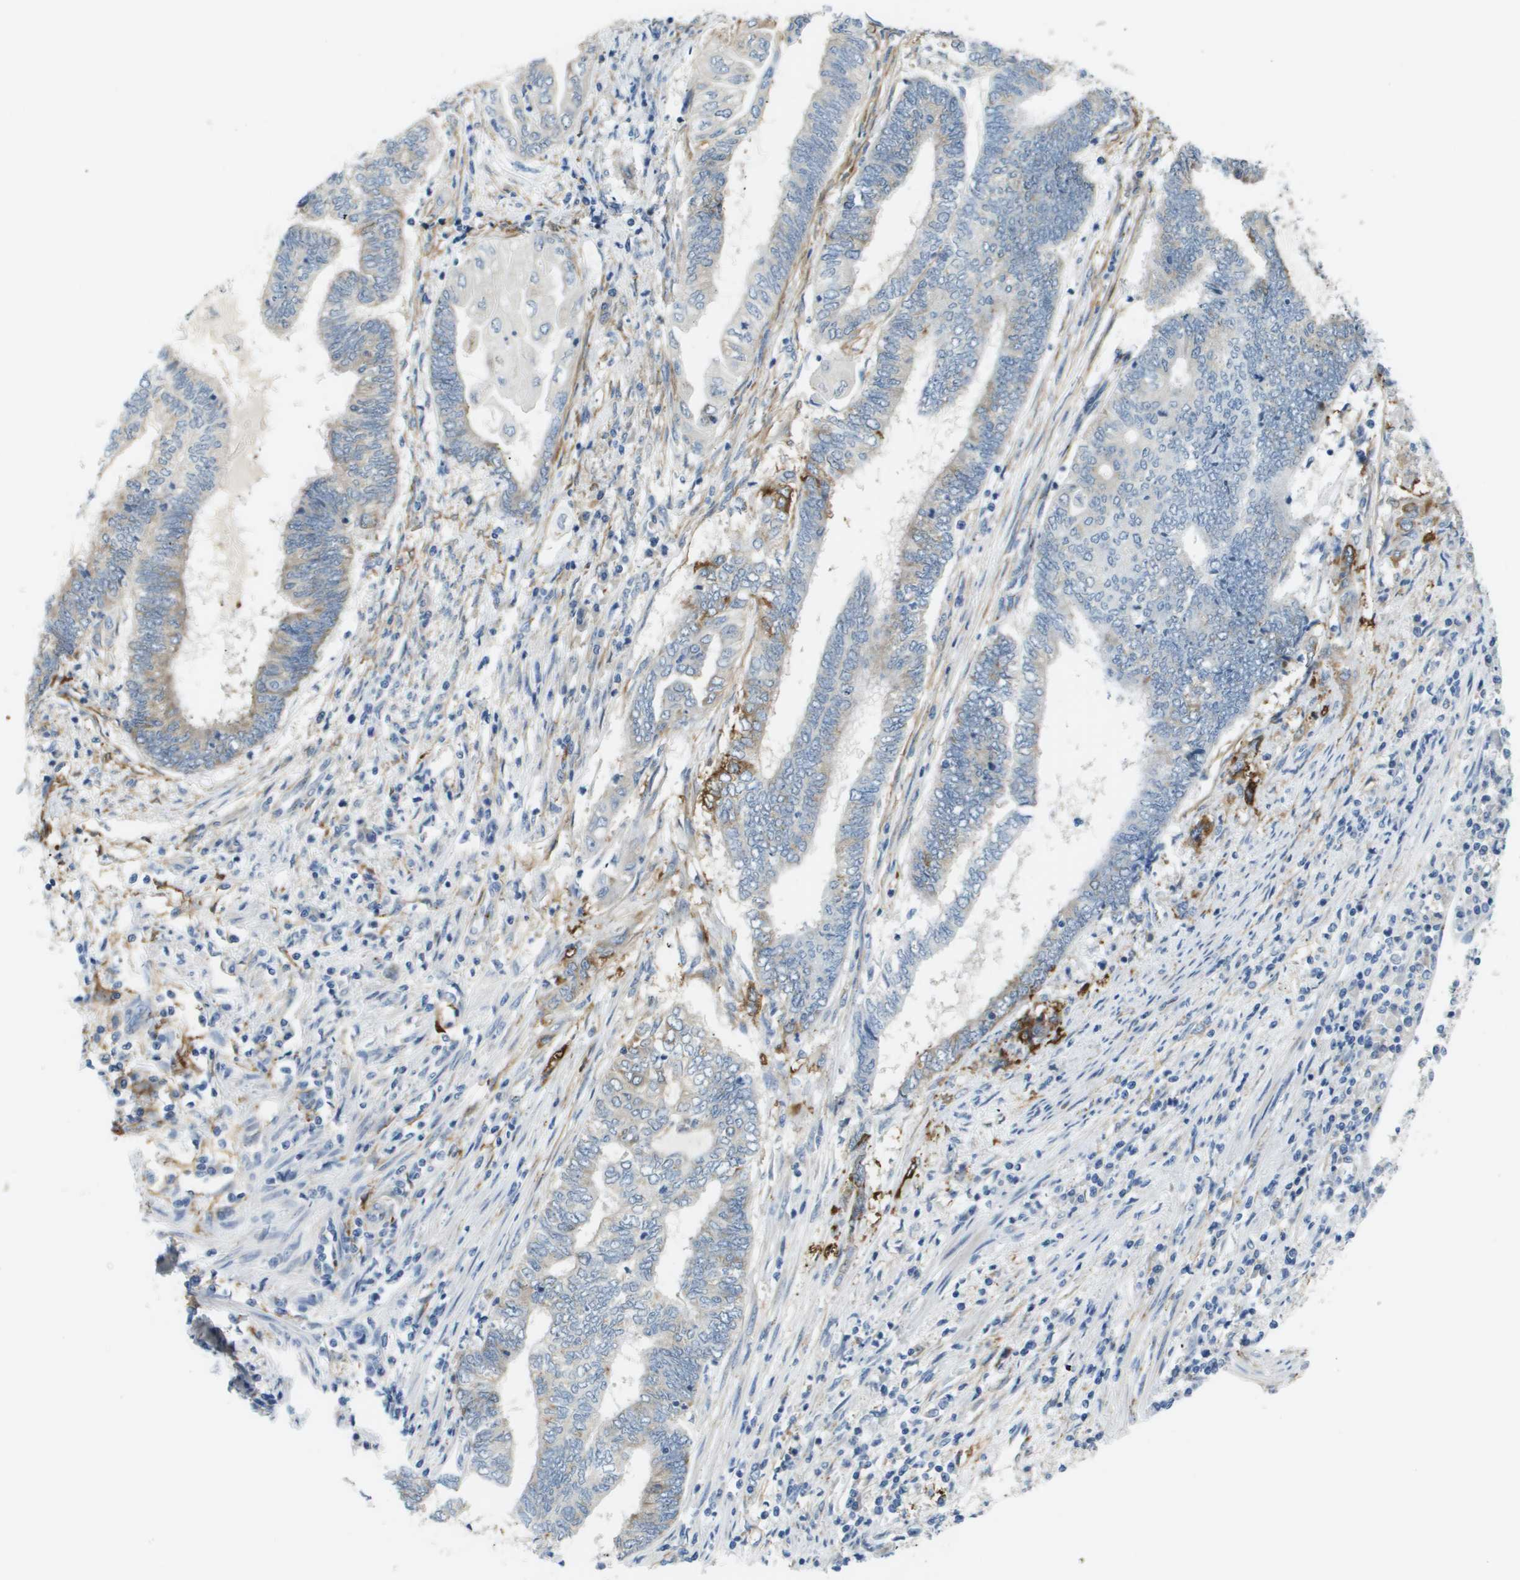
{"staining": {"intensity": "moderate", "quantity": "<25%", "location": "cytoplasmic/membranous"}, "tissue": "endometrial cancer", "cell_type": "Tumor cells", "image_type": "cancer", "snomed": [{"axis": "morphology", "description": "Adenocarcinoma, NOS"}, {"axis": "topography", "description": "Uterus"}, {"axis": "topography", "description": "Endometrium"}], "caption": "This micrograph shows endometrial cancer stained with immunohistochemistry (IHC) to label a protein in brown. The cytoplasmic/membranous of tumor cells show moderate positivity for the protein. Nuclei are counter-stained blue.", "gene": "OTUD5", "patient": {"sex": "female", "age": 70}}